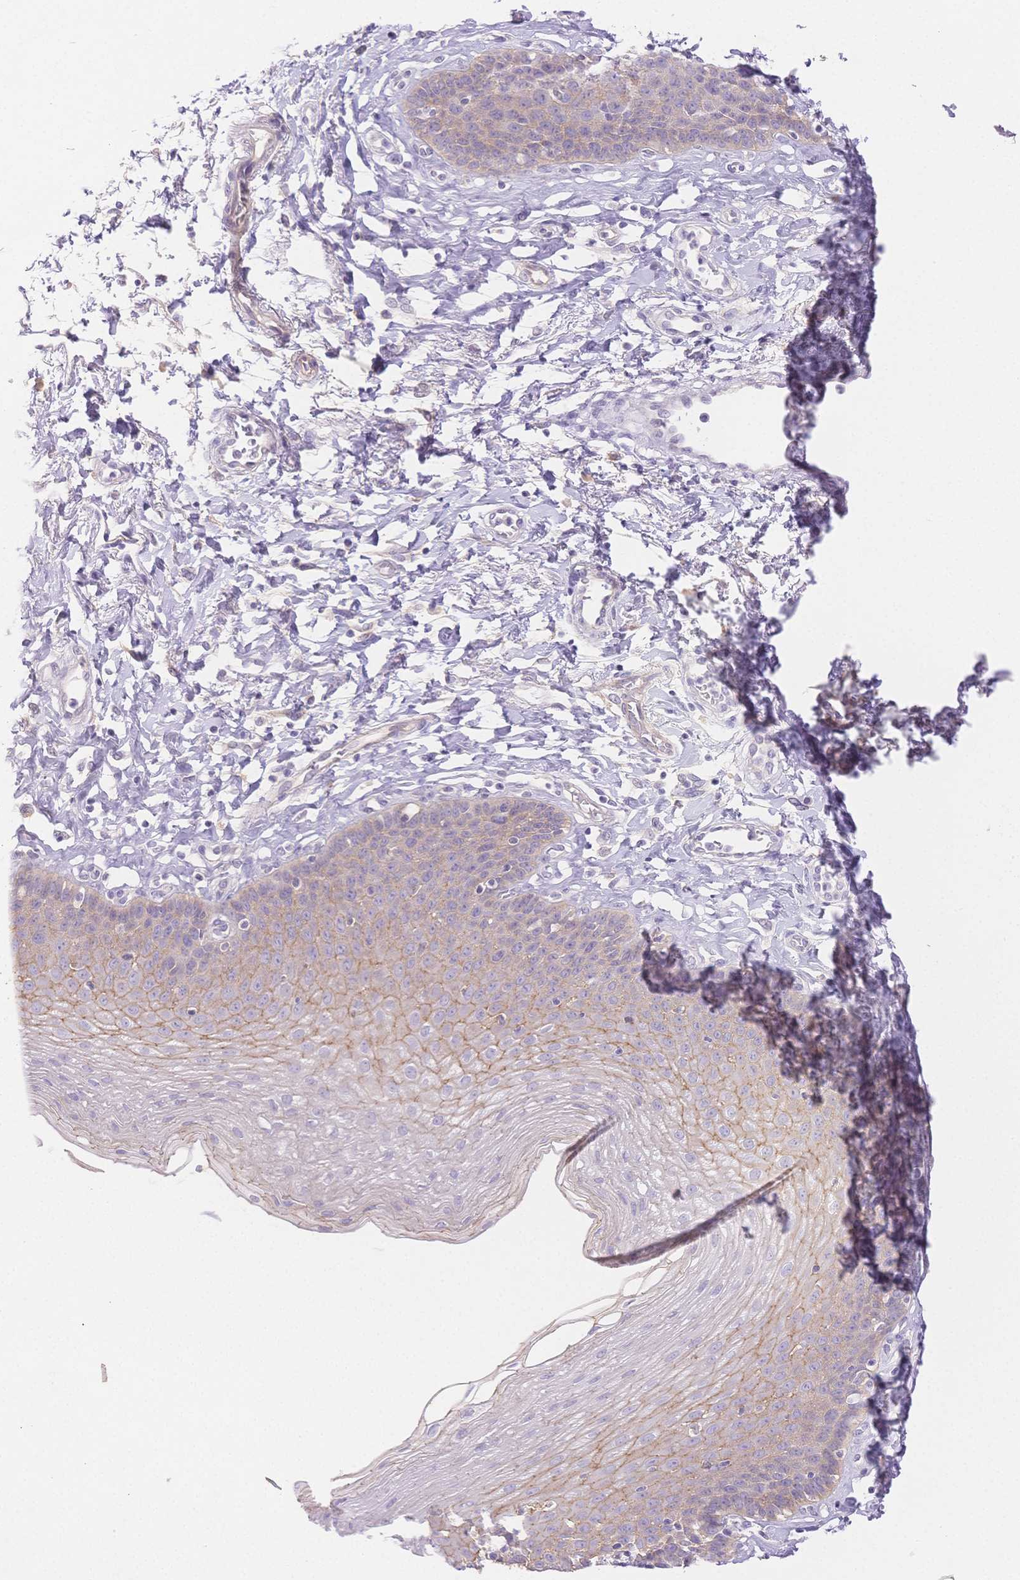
{"staining": {"intensity": "weak", "quantity": "25%-75%", "location": "cytoplasmic/membranous"}, "tissue": "esophagus", "cell_type": "Squamous epithelial cells", "image_type": "normal", "snomed": [{"axis": "morphology", "description": "Normal tissue, NOS"}, {"axis": "topography", "description": "Esophagus"}], "caption": "This is an image of immunohistochemistry staining of benign esophagus, which shows weak positivity in the cytoplasmic/membranous of squamous epithelial cells.", "gene": "WDR54", "patient": {"sex": "female", "age": 81}}